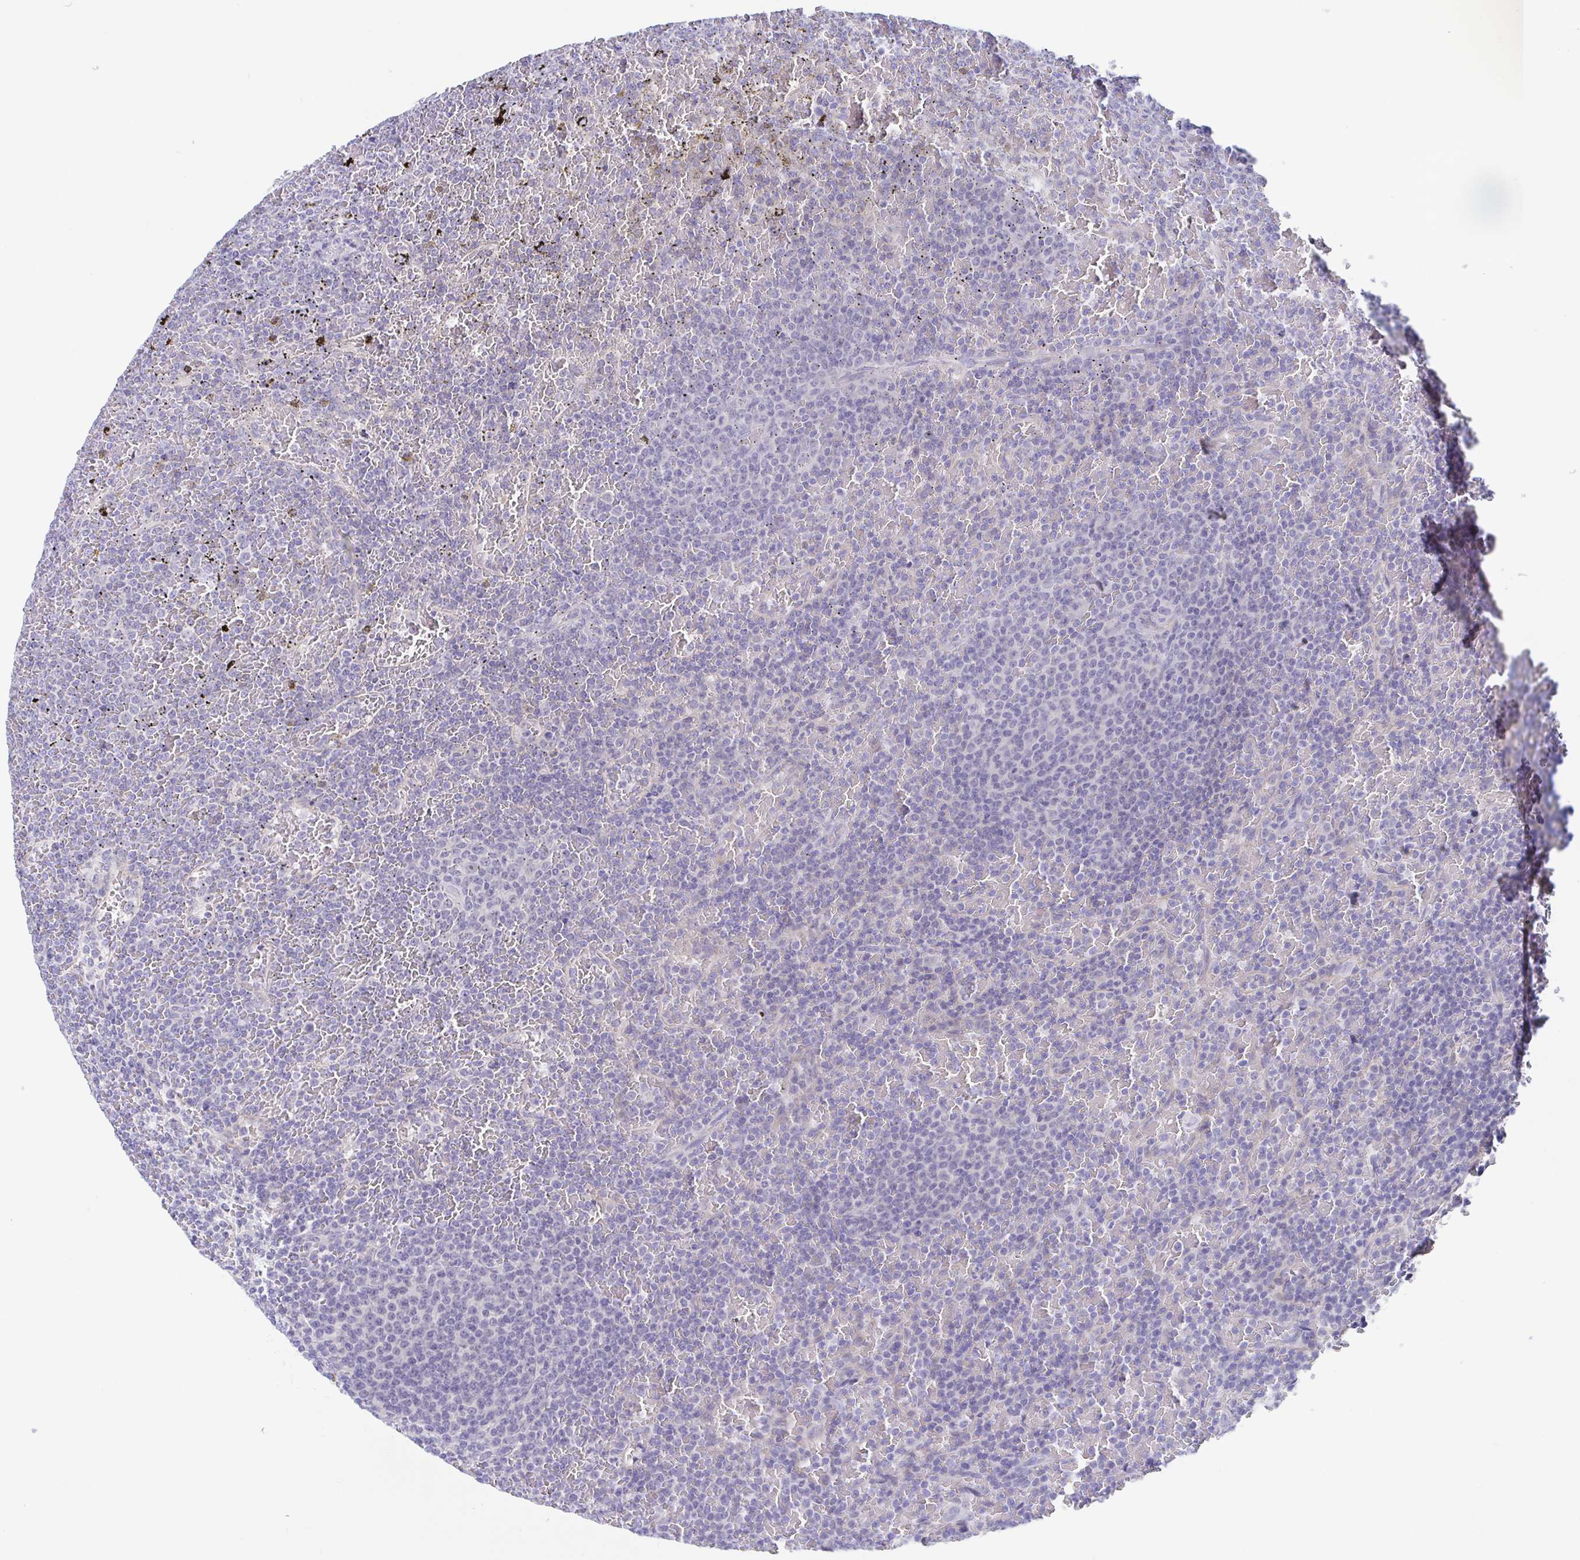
{"staining": {"intensity": "negative", "quantity": "none", "location": "none"}, "tissue": "lymphoma", "cell_type": "Tumor cells", "image_type": "cancer", "snomed": [{"axis": "morphology", "description": "Malignant lymphoma, non-Hodgkin's type, Low grade"}, {"axis": "topography", "description": "Spleen"}], "caption": "A histopathology image of human malignant lymphoma, non-Hodgkin's type (low-grade) is negative for staining in tumor cells.", "gene": "TEX12", "patient": {"sex": "female", "age": 77}}